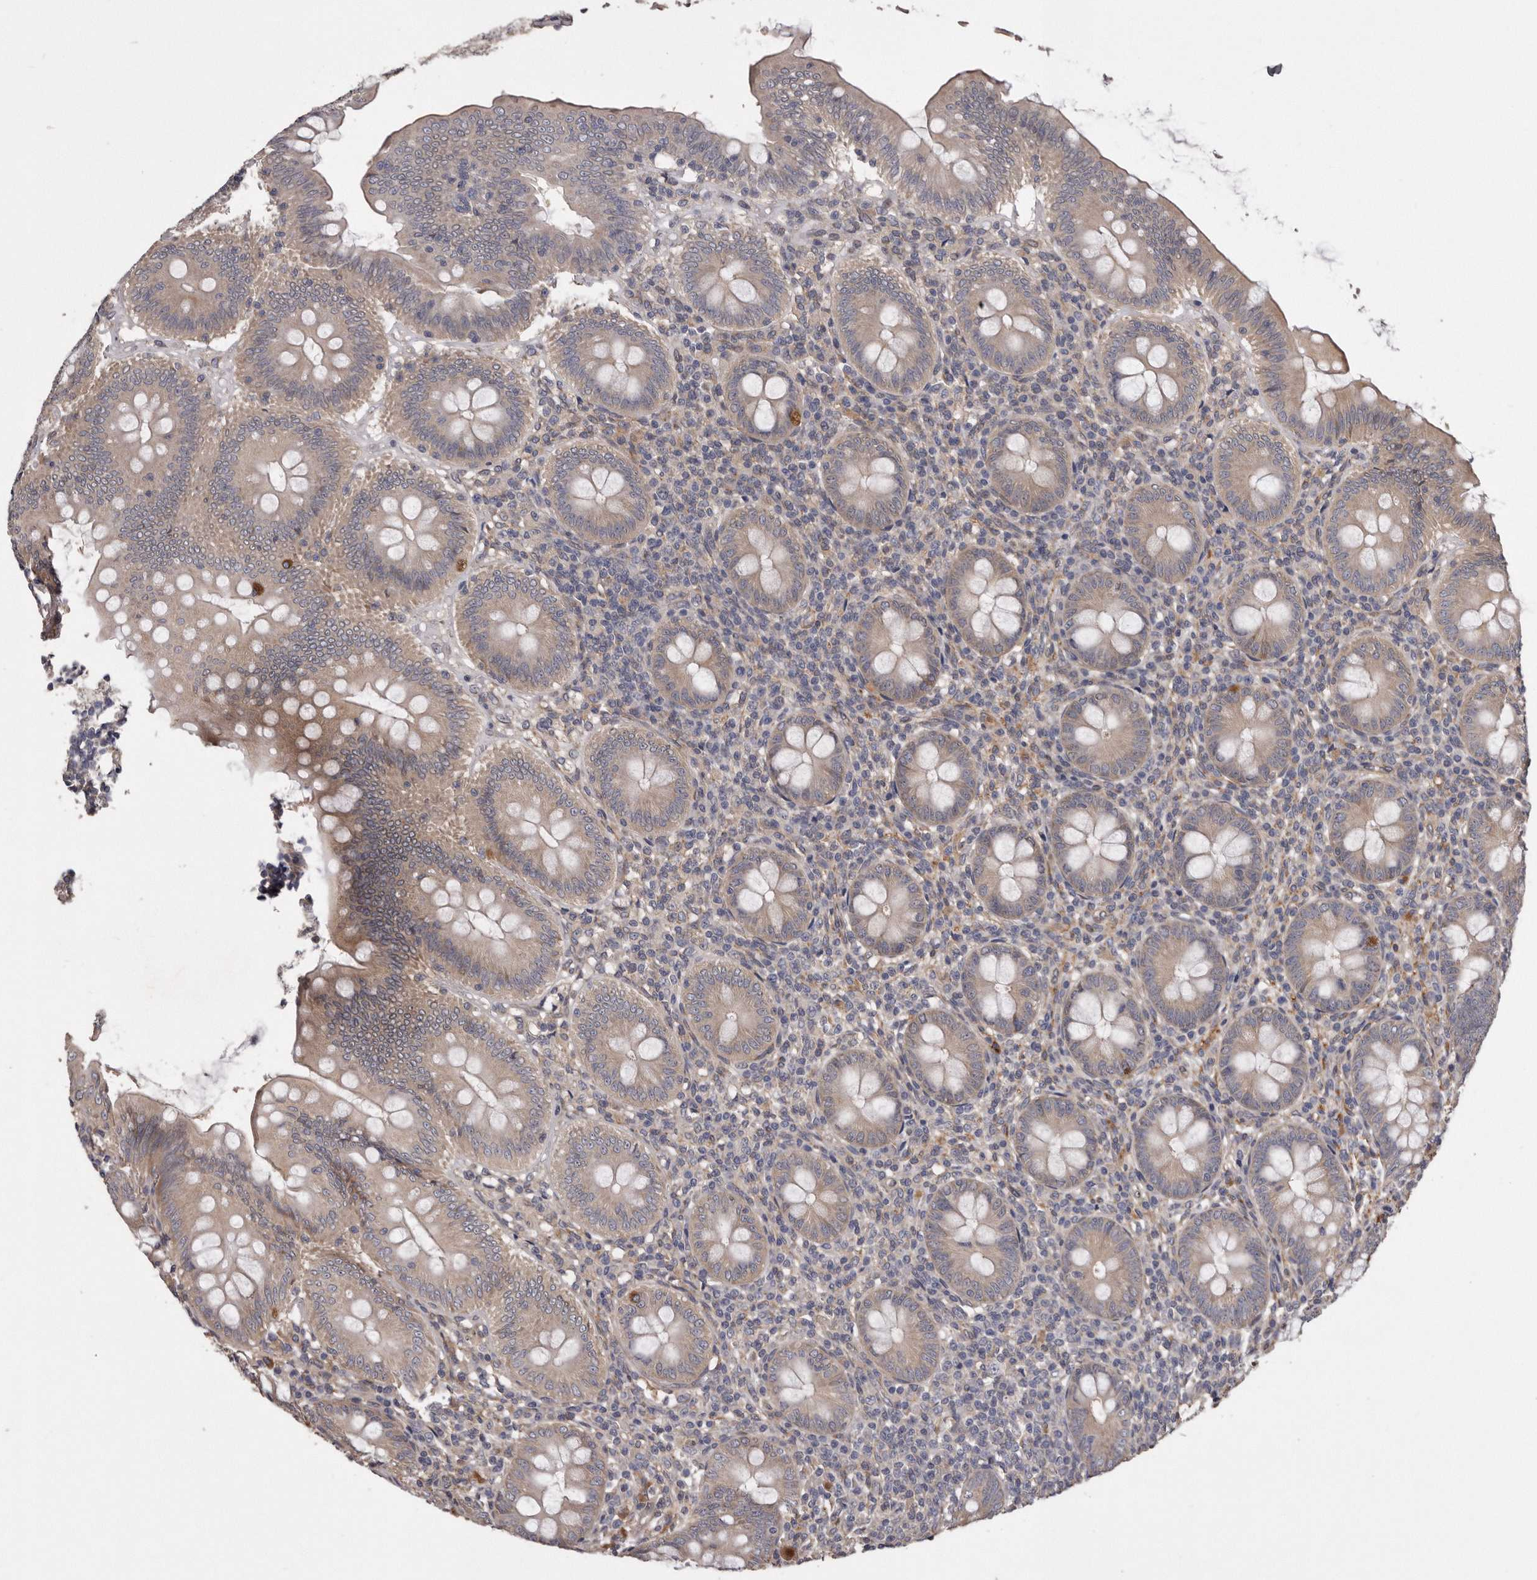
{"staining": {"intensity": "weak", "quantity": ">75%", "location": "cytoplasmic/membranous"}, "tissue": "appendix", "cell_type": "Glandular cells", "image_type": "normal", "snomed": [{"axis": "morphology", "description": "Normal tissue, NOS"}, {"axis": "topography", "description": "Appendix"}], "caption": "A low amount of weak cytoplasmic/membranous positivity is appreciated in about >75% of glandular cells in benign appendix.", "gene": "ARMCX1", "patient": {"sex": "male", "age": 14}}